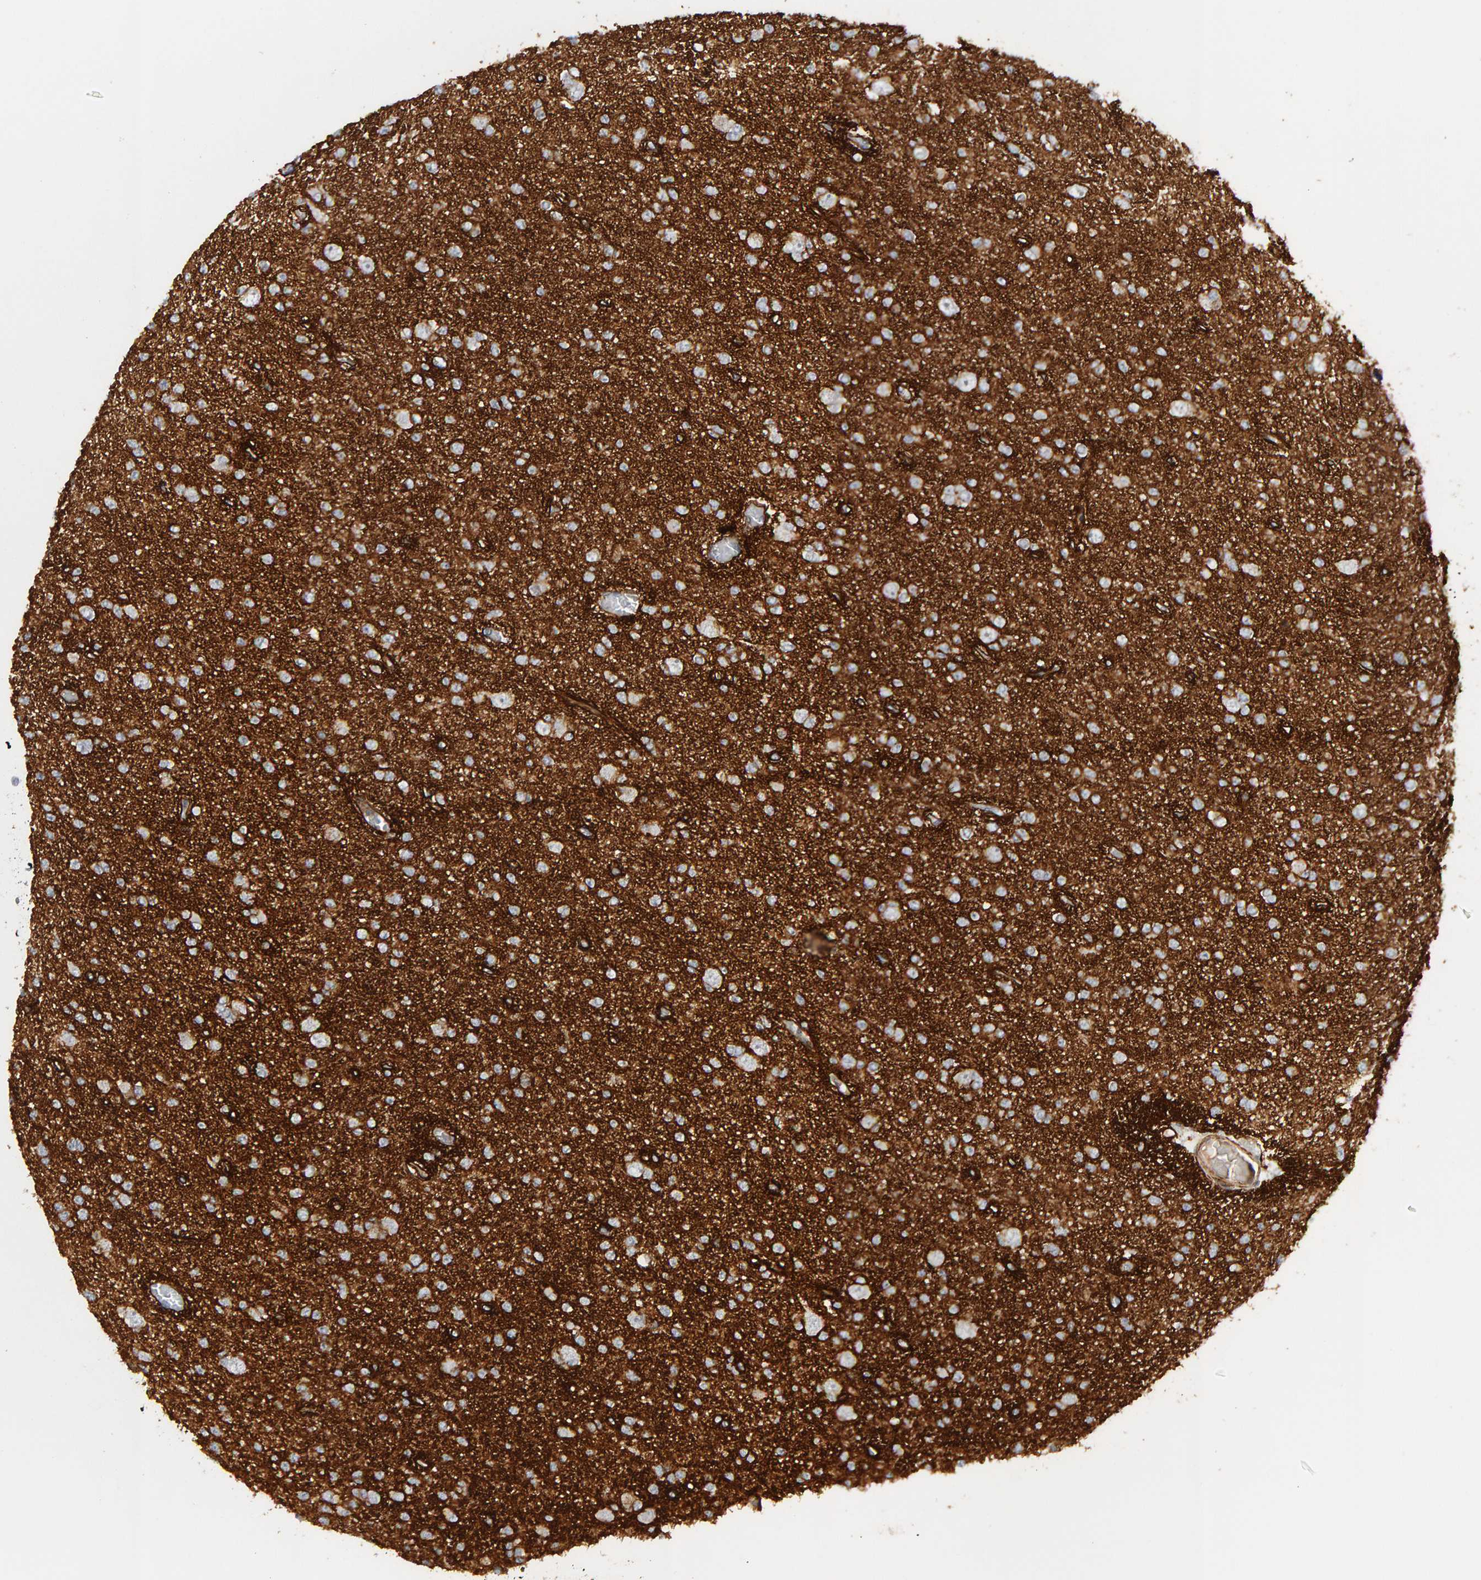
{"staining": {"intensity": "negative", "quantity": "none", "location": "none"}, "tissue": "glioma", "cell_type": "Tumor cells", "image_type": "cancer", "snomed": [{"axis": "morphology", "description": "Glioma, malignant, Low grade"}, {"axis": "topography", "description": "Brain"}], "caption": "An IHC photomicrograph of glioma is shown. There is no staining in tumor cells of glioma. The staining was performed using DAB (3,3'-diaminobenzidine) to visualize the protein expression in brown, while the nuclei were stained in blue with hematoxylin (Magnification: 20x).", "gene": "NUDCD1", "patient": {"sex": "female", "age": 22}}